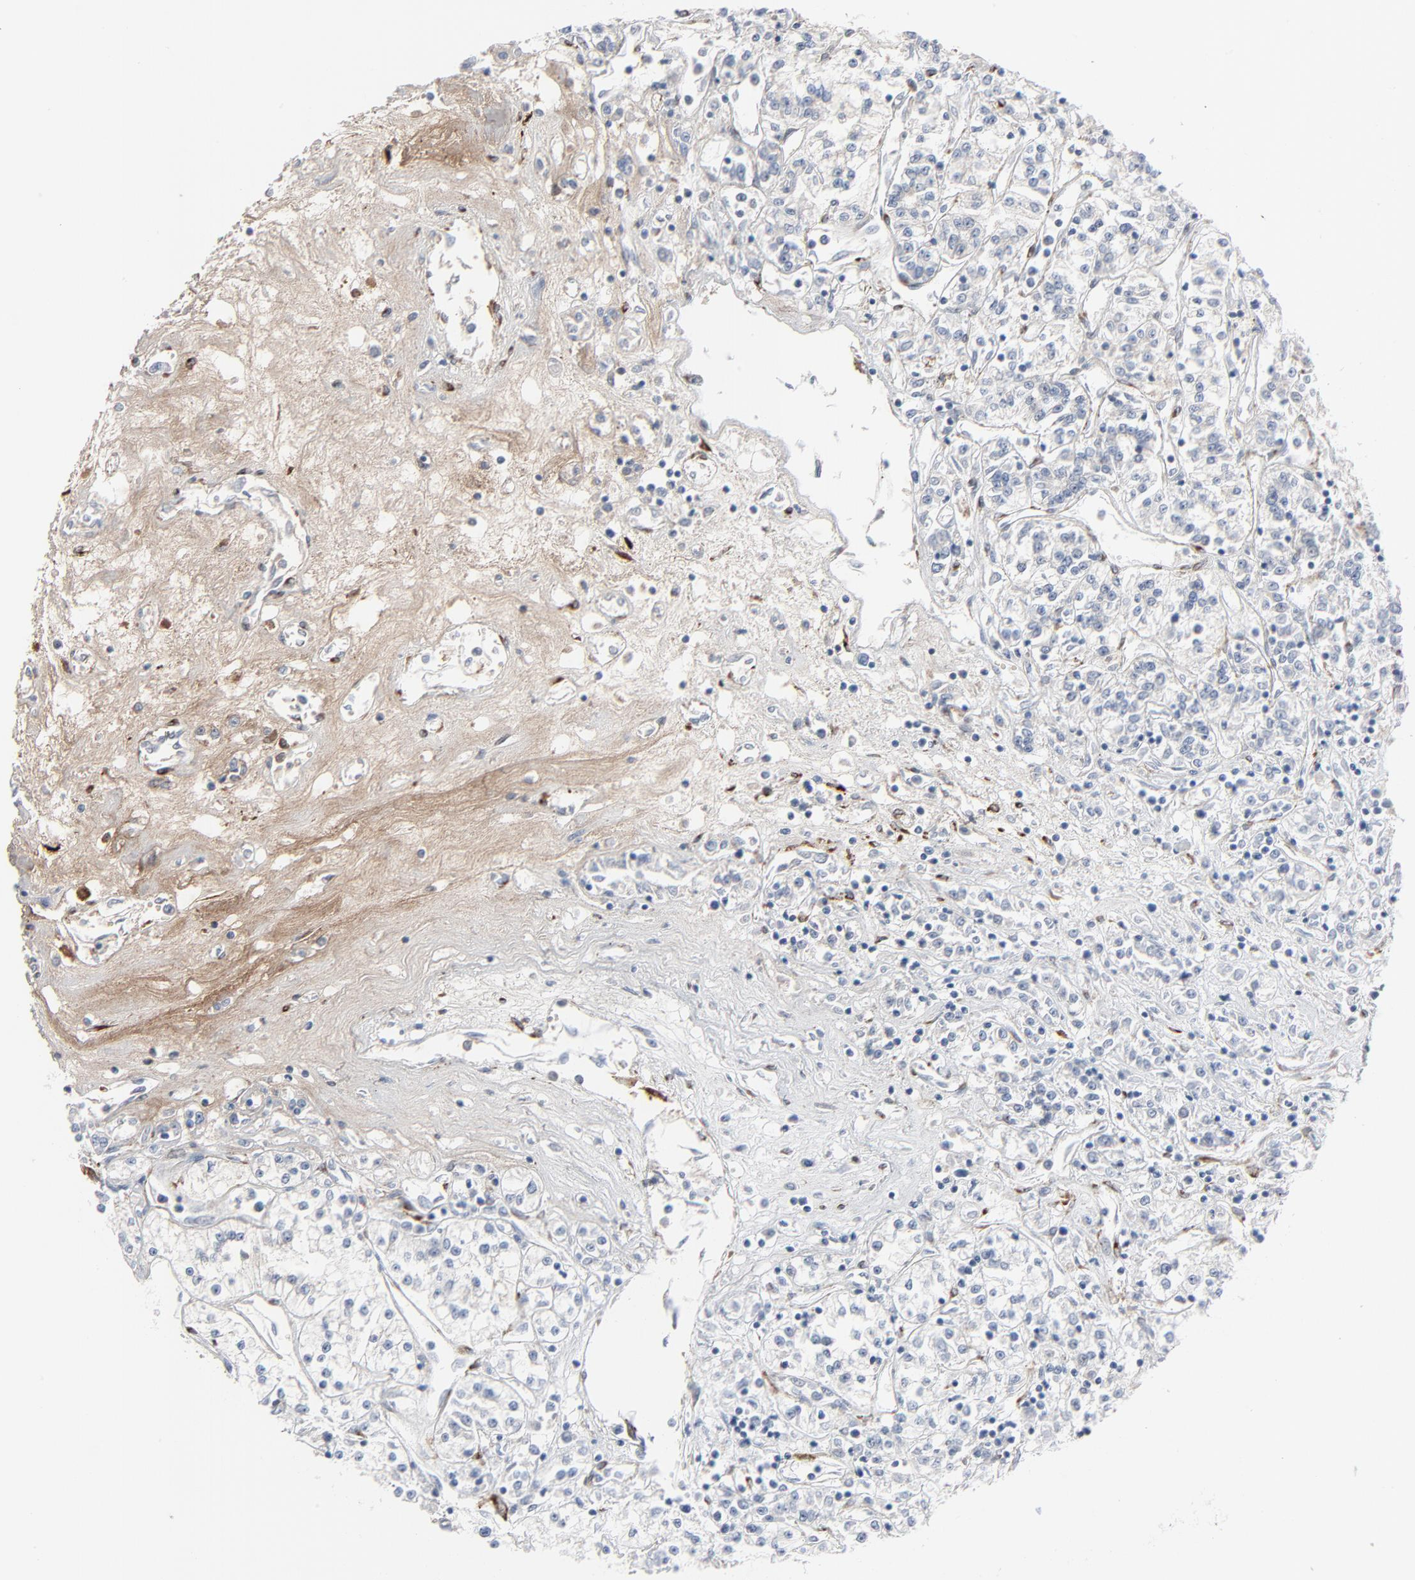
{"staining": {"intensity": "negative", "quantity": "none", "location": "none"}, "tissue": "renal cancer", "cell_type": "Tumor cells", "image_type": "cancer", "snomed": [{"axis": "morphology", "description": "Adenocarcinoma, NOS"}, {"axis": "topography", "description": "Kidney"}], "caption": "Tumor cells are negative for protein expression in human renal cancer.", "gene": "BGN", "patient": {"sex": "female", "age": 76}}